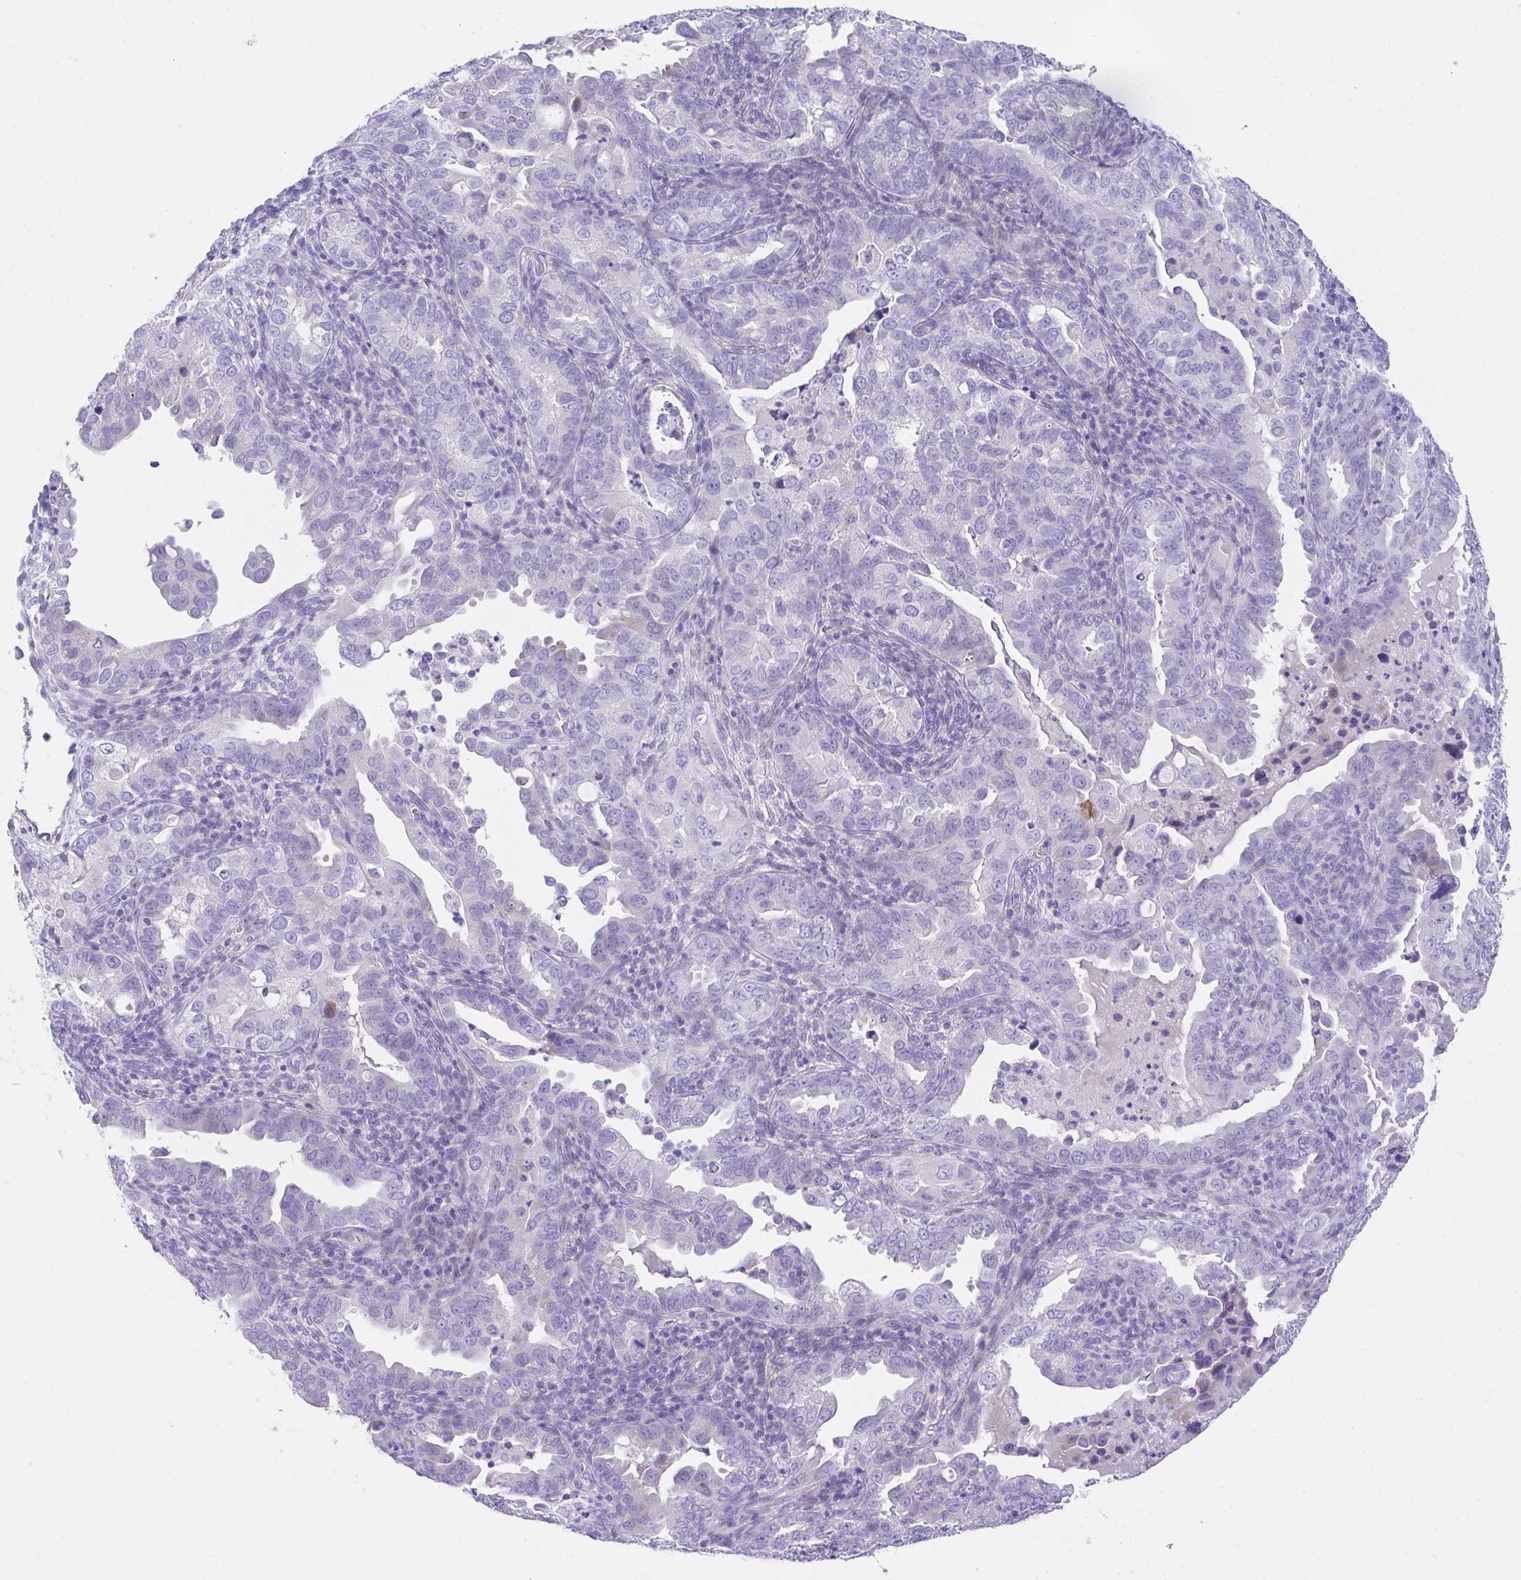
{"staining": {"intensity": "negative", "quantity": "none", "location": "none"}, "tissue": "endometrial cancer", "cell_type": "Tumor cells", "image_type": "cancer", "snomed": [{"axis": "morphology", "description": "Adenocarcinoma, NOS"}, {"axis": "topography", "description": "Endometrium"}], "caption": "This is an immunohistochemistry (IHC) photomicrograph of human endometrial cancer (adenocarcinoma). There is no expression in tumor cells.", "gene": "SLC16A6", "patient": {"sex": "female", "age": 57}}